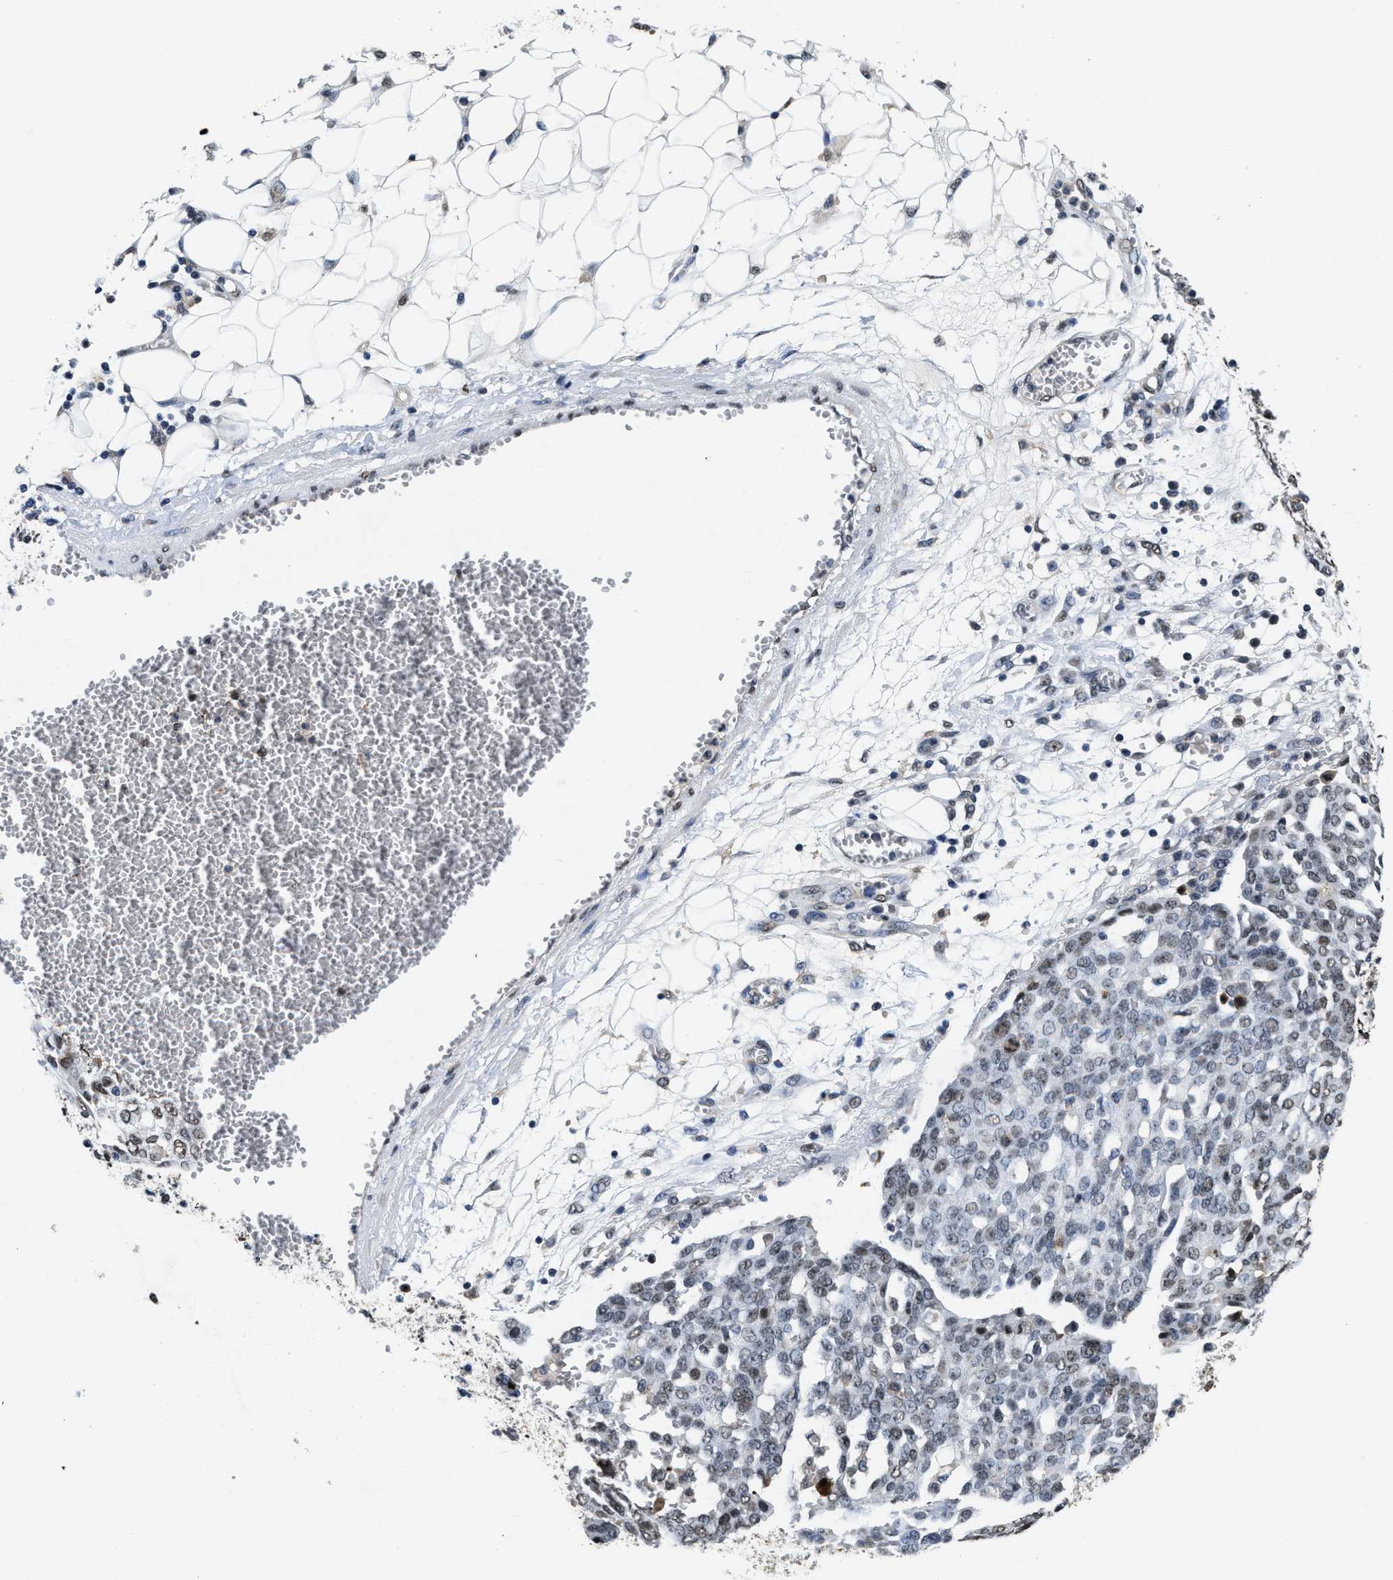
{"staining": {"intensity": "weak", "quantity": "25%-75%", "location": "nuclear"}, "tissue": "ovarian cancer", "cell_type": "Tumor cells", "image_type": "cancer", "snomed": [{"axis": "morphology", "description": "Cystadenocarcinoma, serous, NOS"}, {"axis": "topography", "description": "Soft tissue"}, {"axis": "topography", "description": "Ovary"}], "caption": "High-power microscopy captured an immunohistochemistry (IHC) photomicrograph of serous cystadenocarcinoma (ovarian), revealing weak nuclear expression in approximately 25%-75% of tumor cells.", "gene": "SUPT16H", "patient": {"sex": "female", "age": 57}}